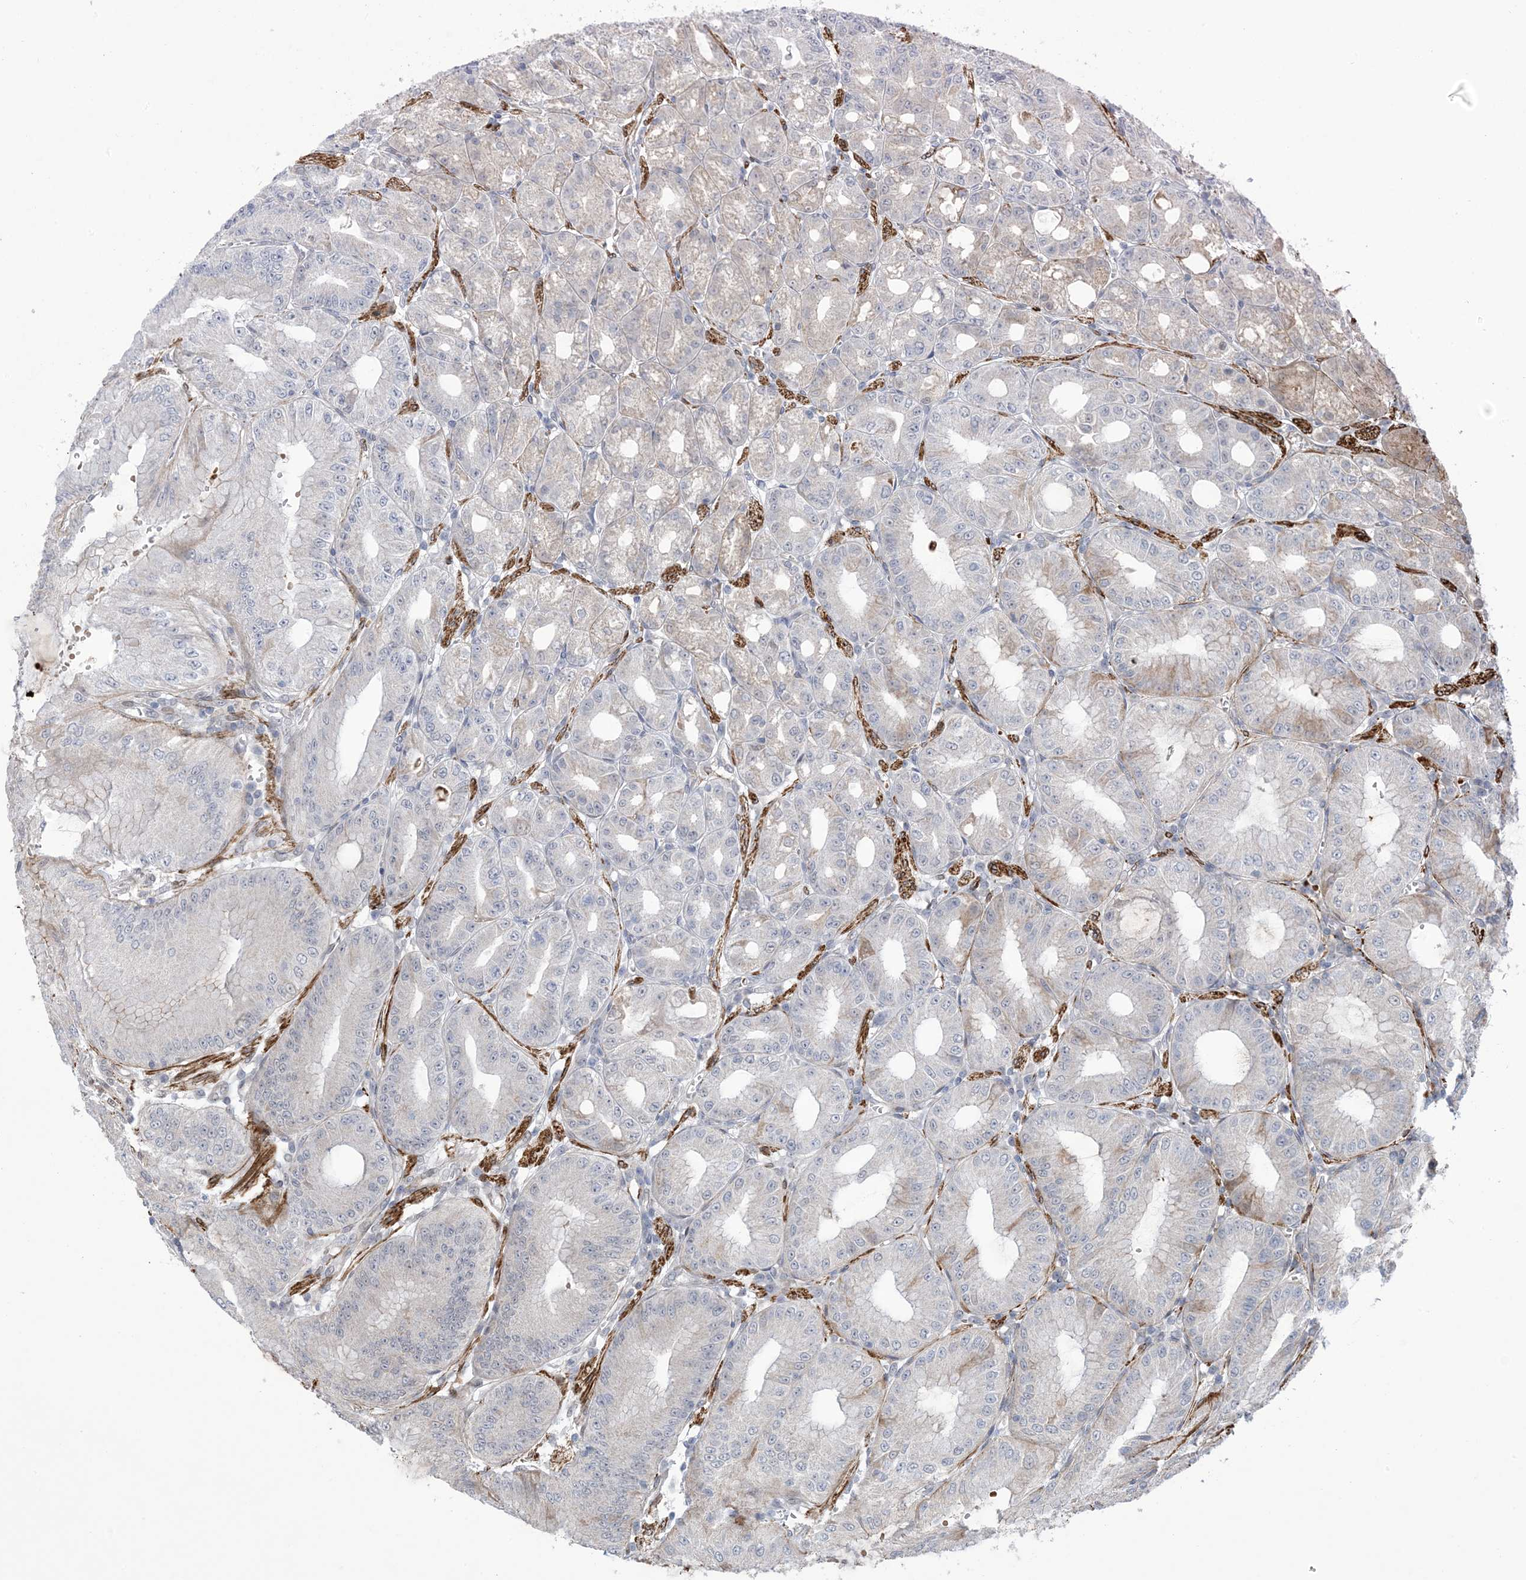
{"staining": {"intensity": "negative", "quantity": "none", "location": "none"}, "tissue": "stomach", "cell_type": "Glandular cells", "image_type": "normal", "snomed": [{"axis": "morphology", "description": "Normal tissue, NOS"}, {"axis": "topography", "description": "Stomach, lower"}], "caption": "Immunohistochemistry (IHC) histopathology image of benign stomach: stomach stained with DAB (3,3'-diaminobenzidine) exhibits no significant protein positivity in glandular cells.", "gene": "ZNF8", "patient": {"sex": "male", "age": 71}}